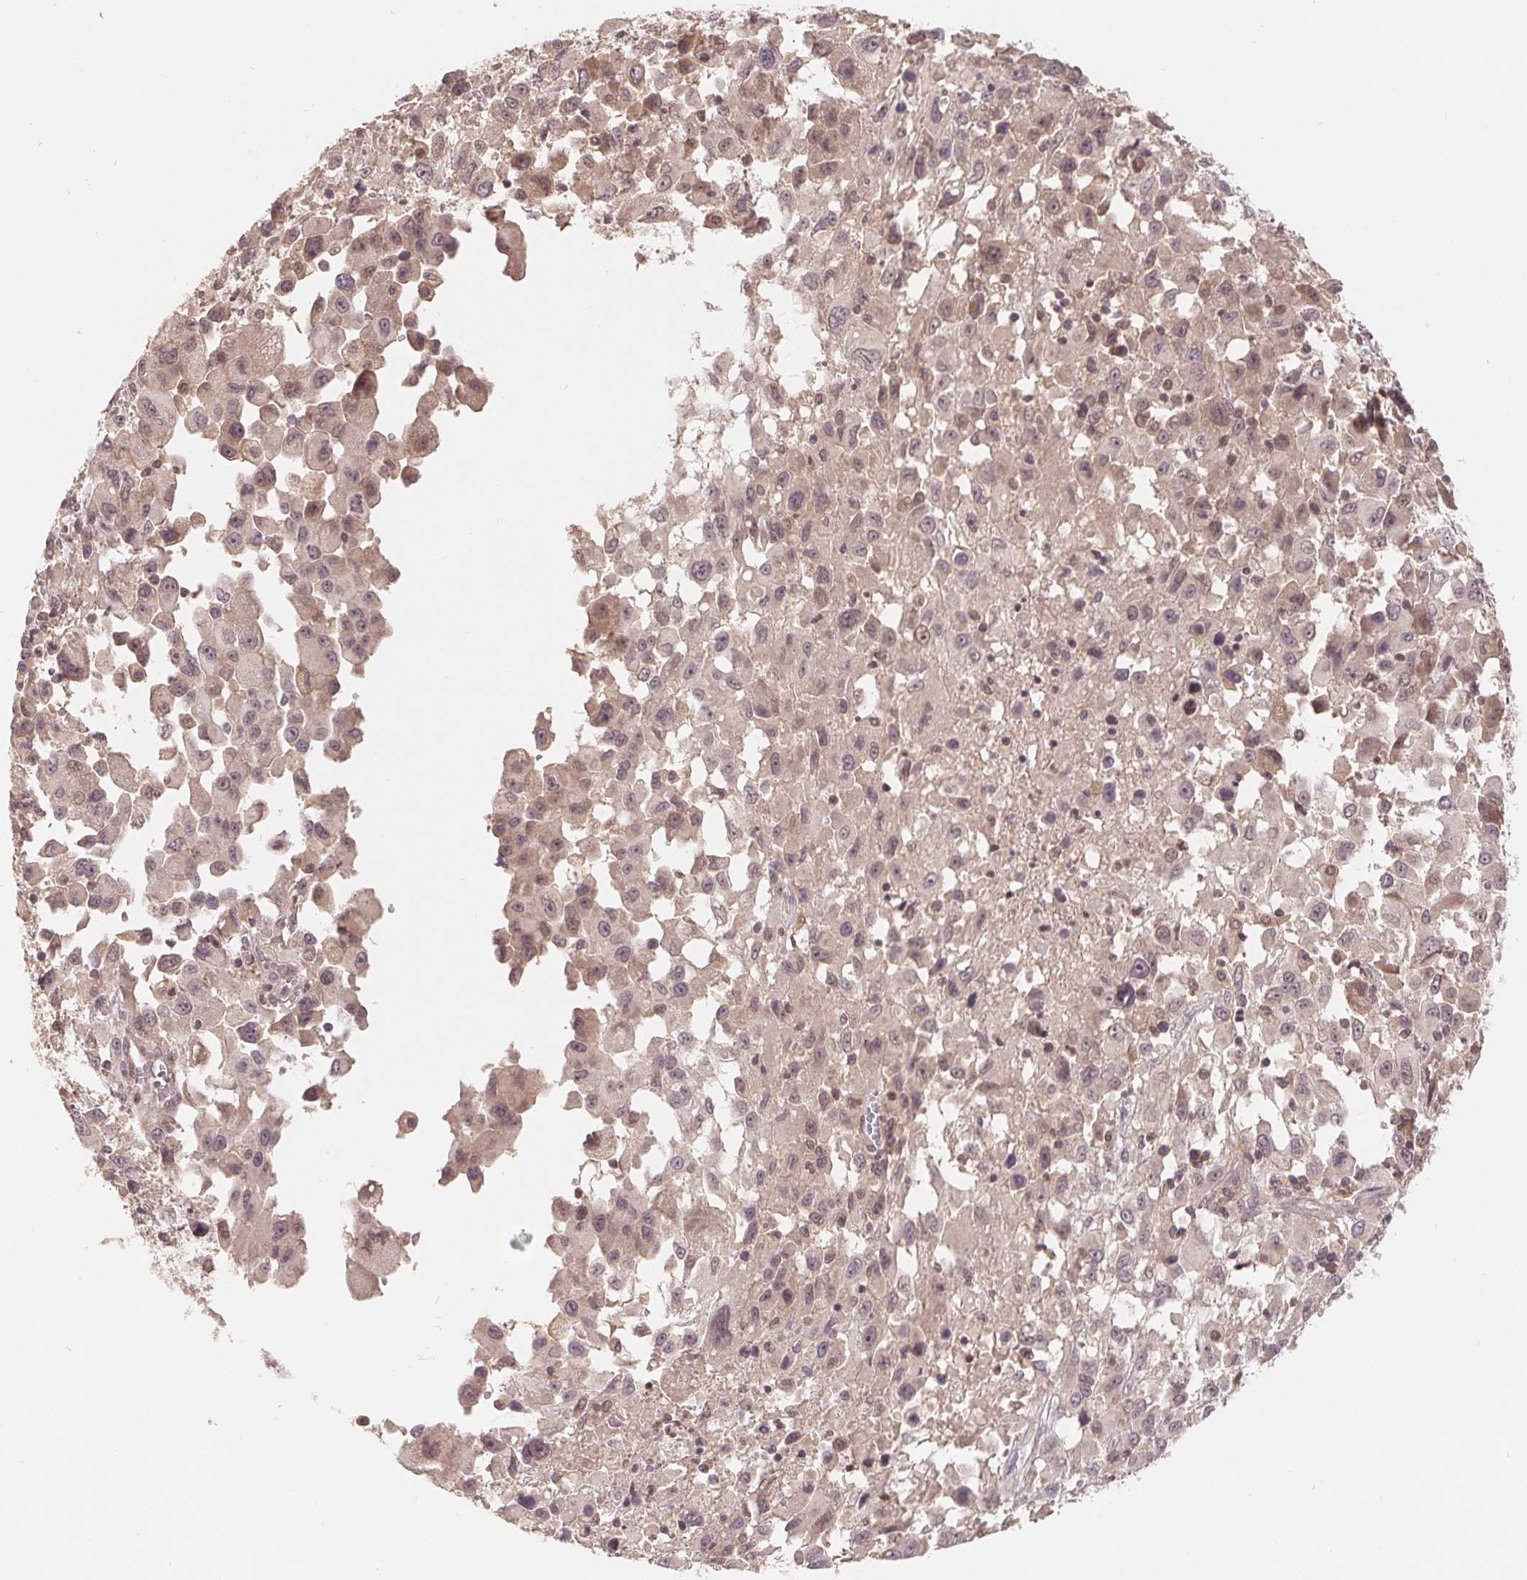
{"staining": {"intensity": "weak", "quantity": "<25%", "location": "cytoplasmic/membranous,nuclear"}, "tissue": "melanoma", "cell_type": "Tumor cells", "image_type": "cancer", "snomed": [{"axis": "morphology", "description": "Malignant melanoma, Metastatic site"}, {"axis": "topography", "description": "Soft tissue"}], "caption": "The histopathology image exhibits no significant staining in tumor cells of malignant melanoma (metastatic site). (Immunohistochemistry, brightfield microscopy, high magnification).", "gene": "HMGN3", "patient": {"sex": "male", "age": 50}}